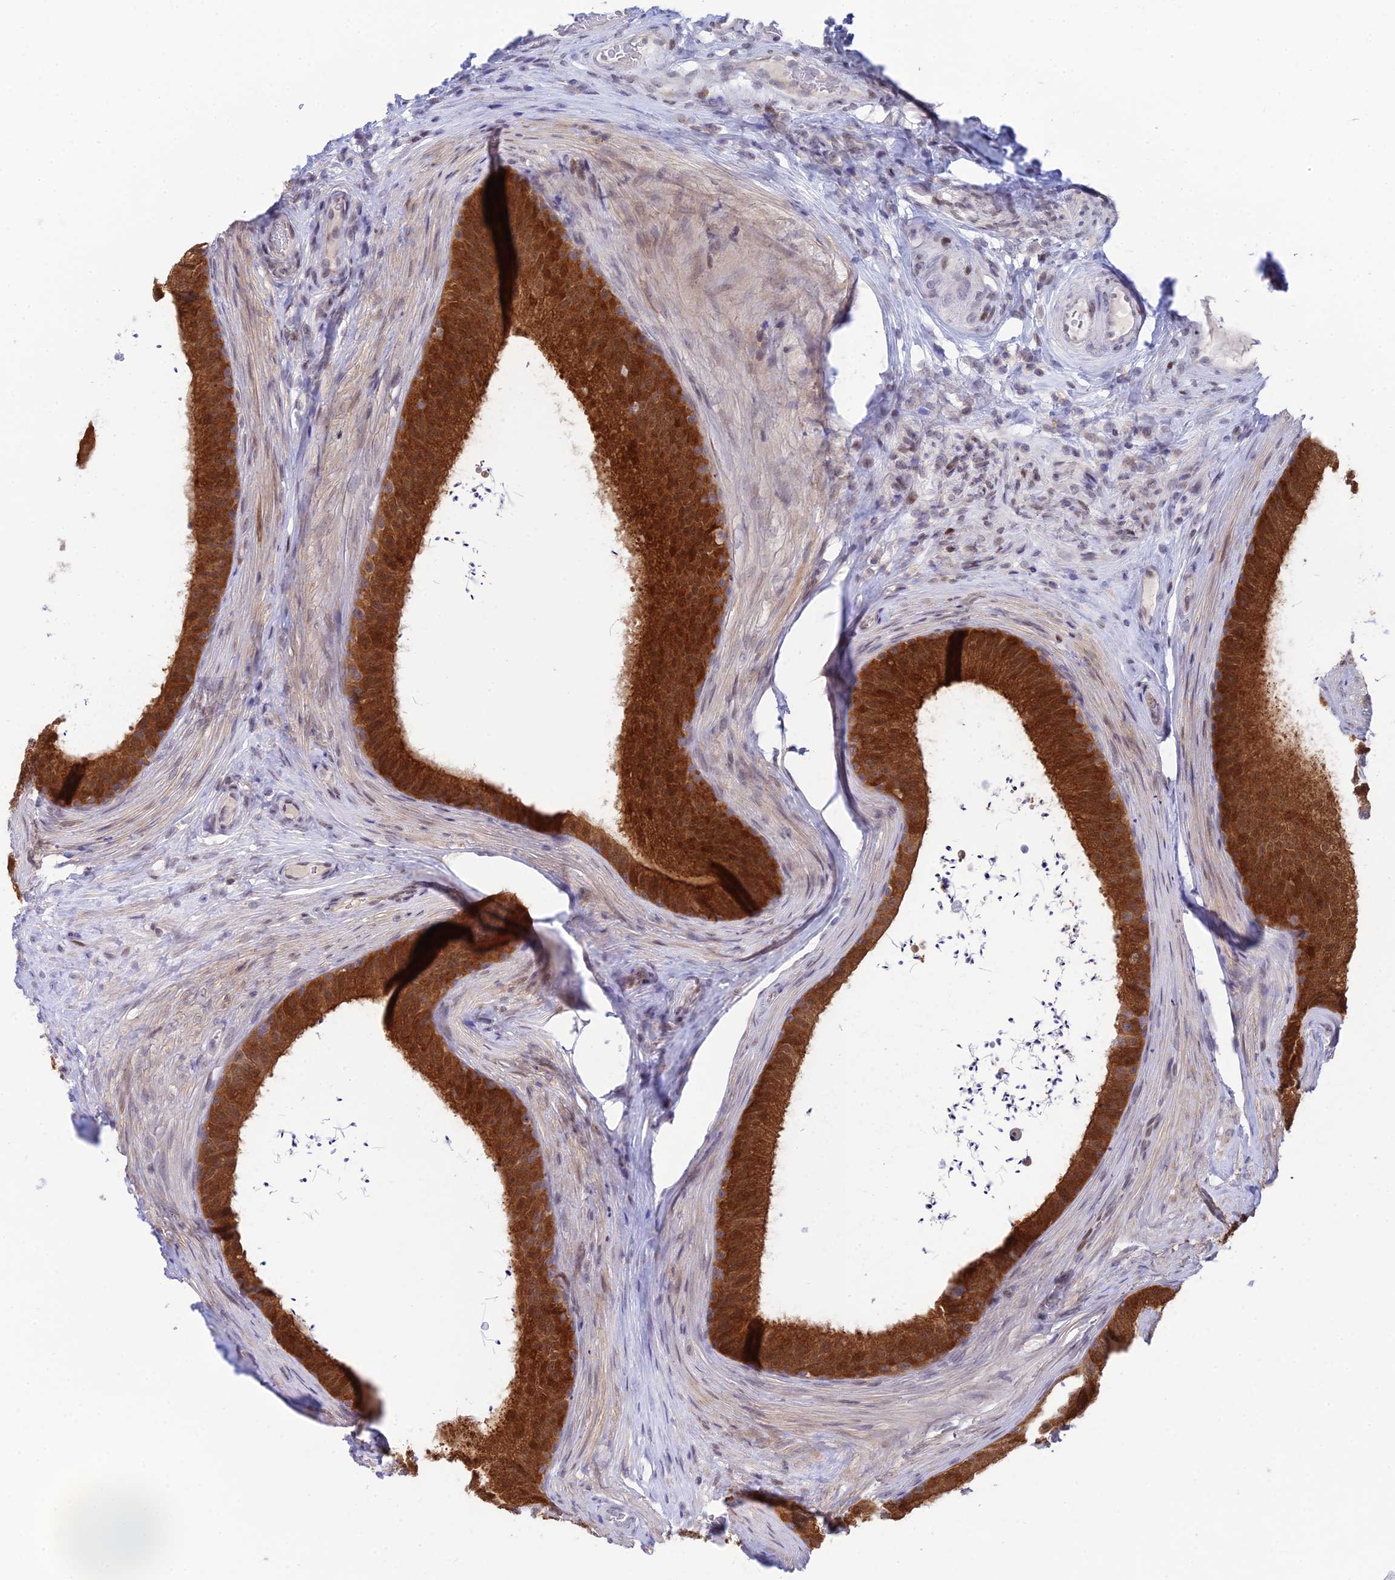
{"staining": {"intensity": "strong", "quantity": ">75%", "location": "cytoplasmic/membranous"}, "tissue": "epididymis", "cell_type": "Glandular cells", "image_type": "normal", "snomed": [{"axis": "morphology", "description": "Normal tissue, NOS"}, {"axis": "topography", "description": "Testis"}, {"axis": "topography", "description": "Epididymis"}], "caption": "This photomicrograph exhibits IHC staining of unremarkable human epididymis, with high strong cytoplasmic/membranous staining in approximately >75% of glandular cells.", "gene": "ELOA2", "patient": {"sex": "male", "age": 41}}